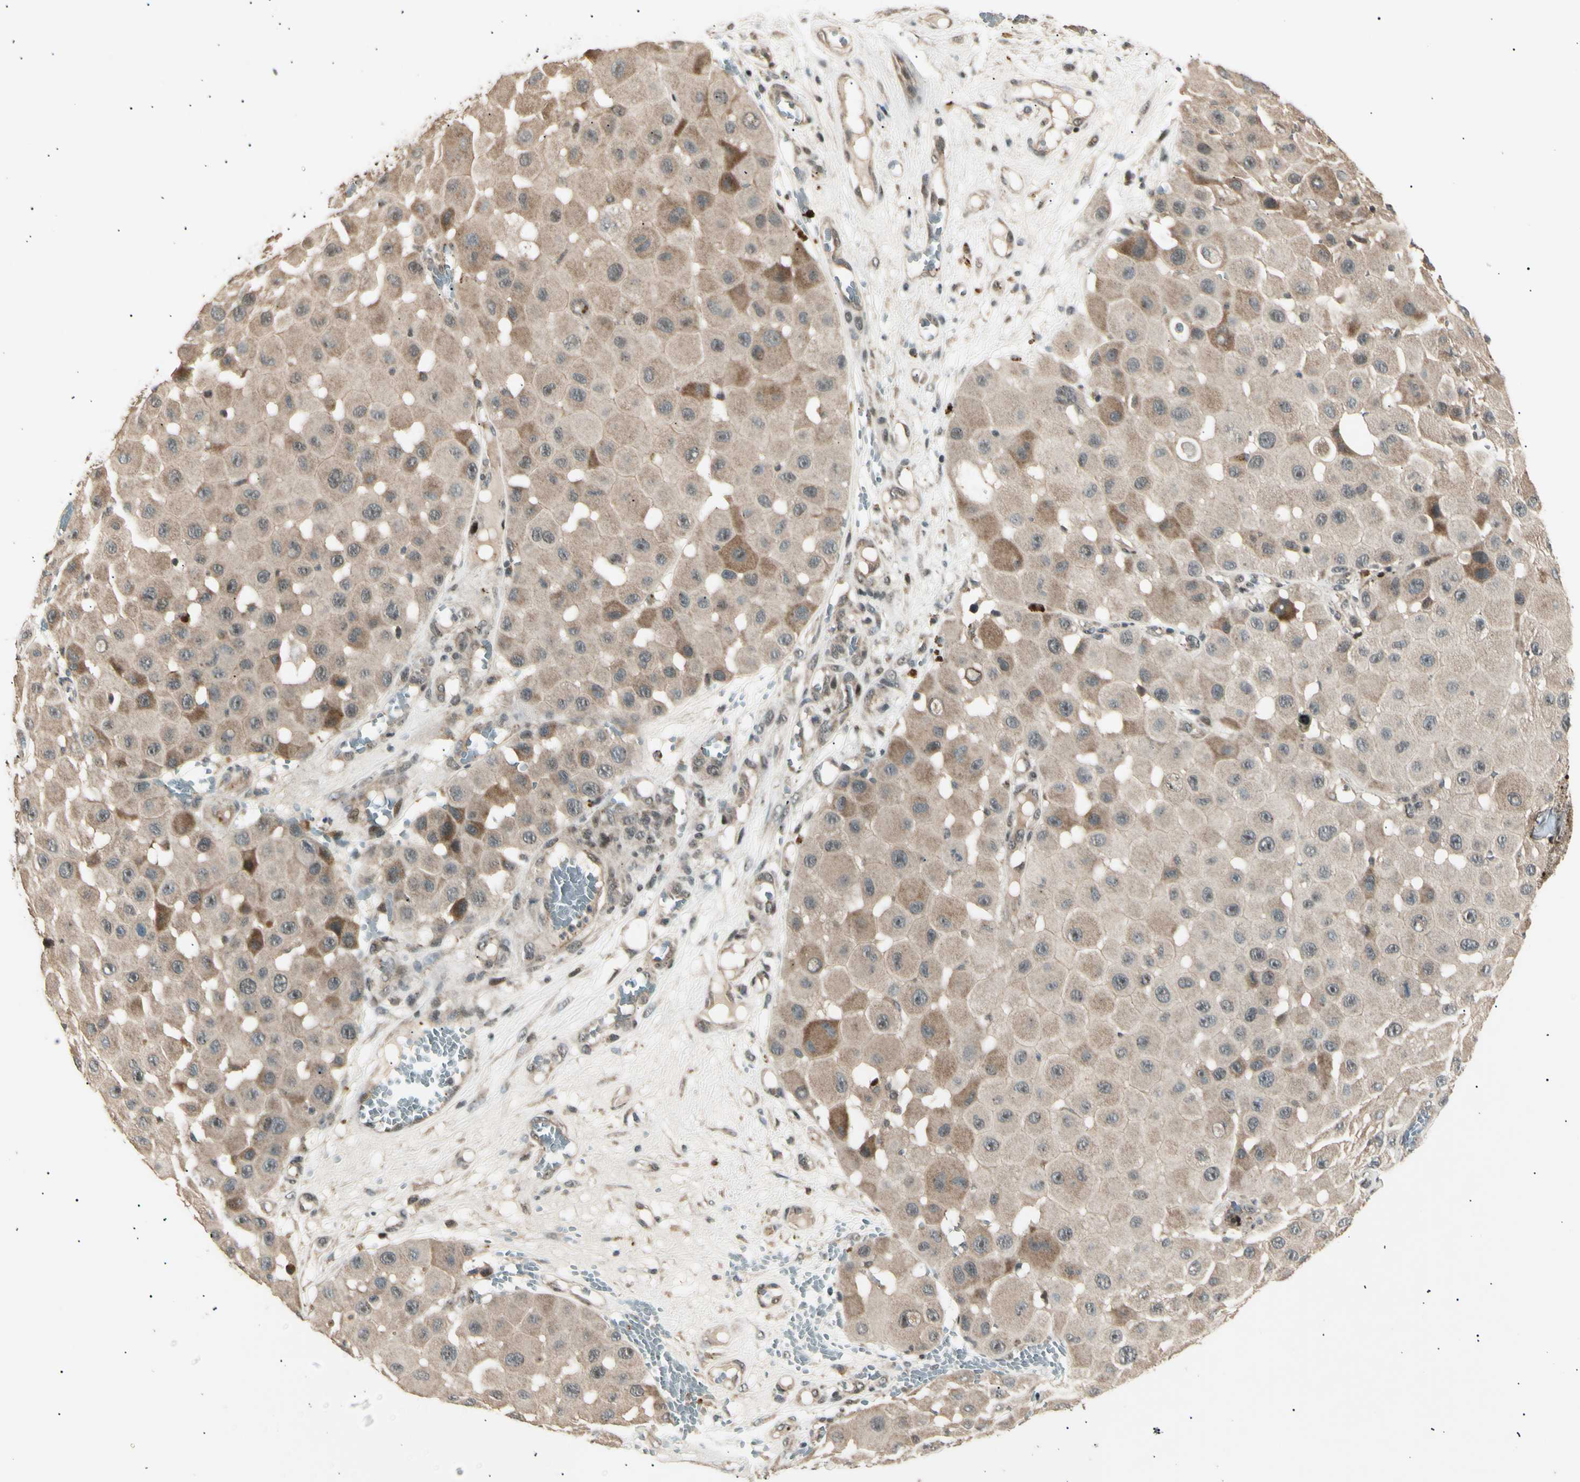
{"staining": {"intensity": "weak", "quantity": ">75%", "location": "cytoplasmic/membranous"}, "tissue": "melanoma", "cell_type": "Tumor cells", "image_type": "cancer", "snomed": [{"axis": "morphology", "description": "Malignant melanoma, NOS"}, {"axis": "topography", "description": "Skin"}], "caption": "Immunohistochemical staining of human melanoma demonstrates low levels of weak cytoplasmic/membranous protein expression in approximately >75% of tumor cells.", "gene": "NUAK2", "patient": {"sex": "female", "age": 81}}